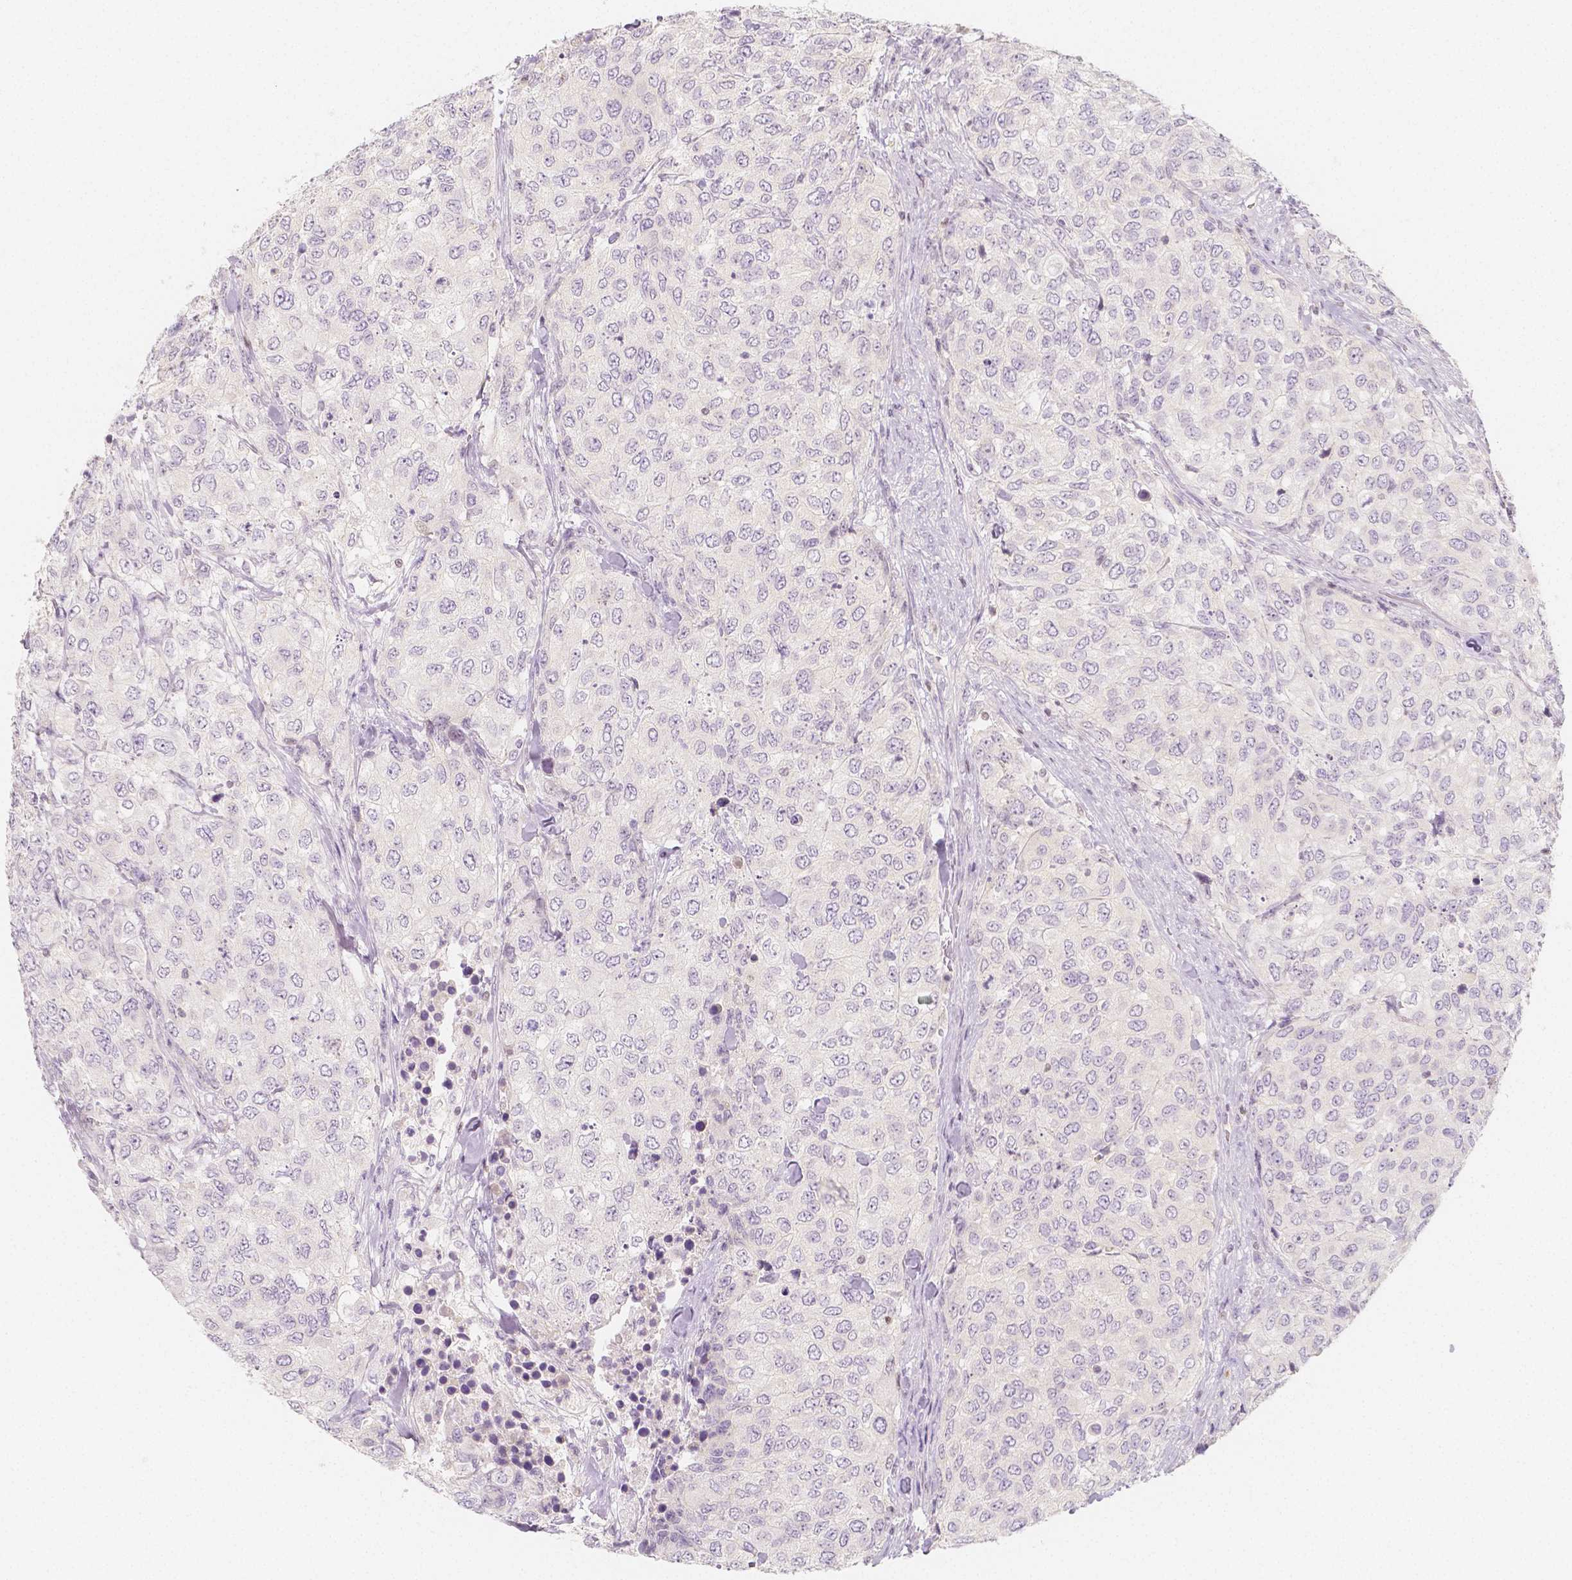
{"staining": {"intensity": "negative", "quantity": "none", "location": "none"}, "tissue": "urothelial cancer", "cell_type": "Tumor cells", "image_type": "cancer", "snomed": [{"axis": "morphology", "description": "Urothelial carcinoma, High grade"}, {"axis": "topography", "description": "Urinary bladder"}], "caption": "This micrograph is of high-grade urothelial carcinoma stained with IHC to label a protein in brown with the nuclei are counter-stained blue. There is no staining in tumor cells.", "gene": "BATF", "patient": {"sex": "female", "age": 78}}